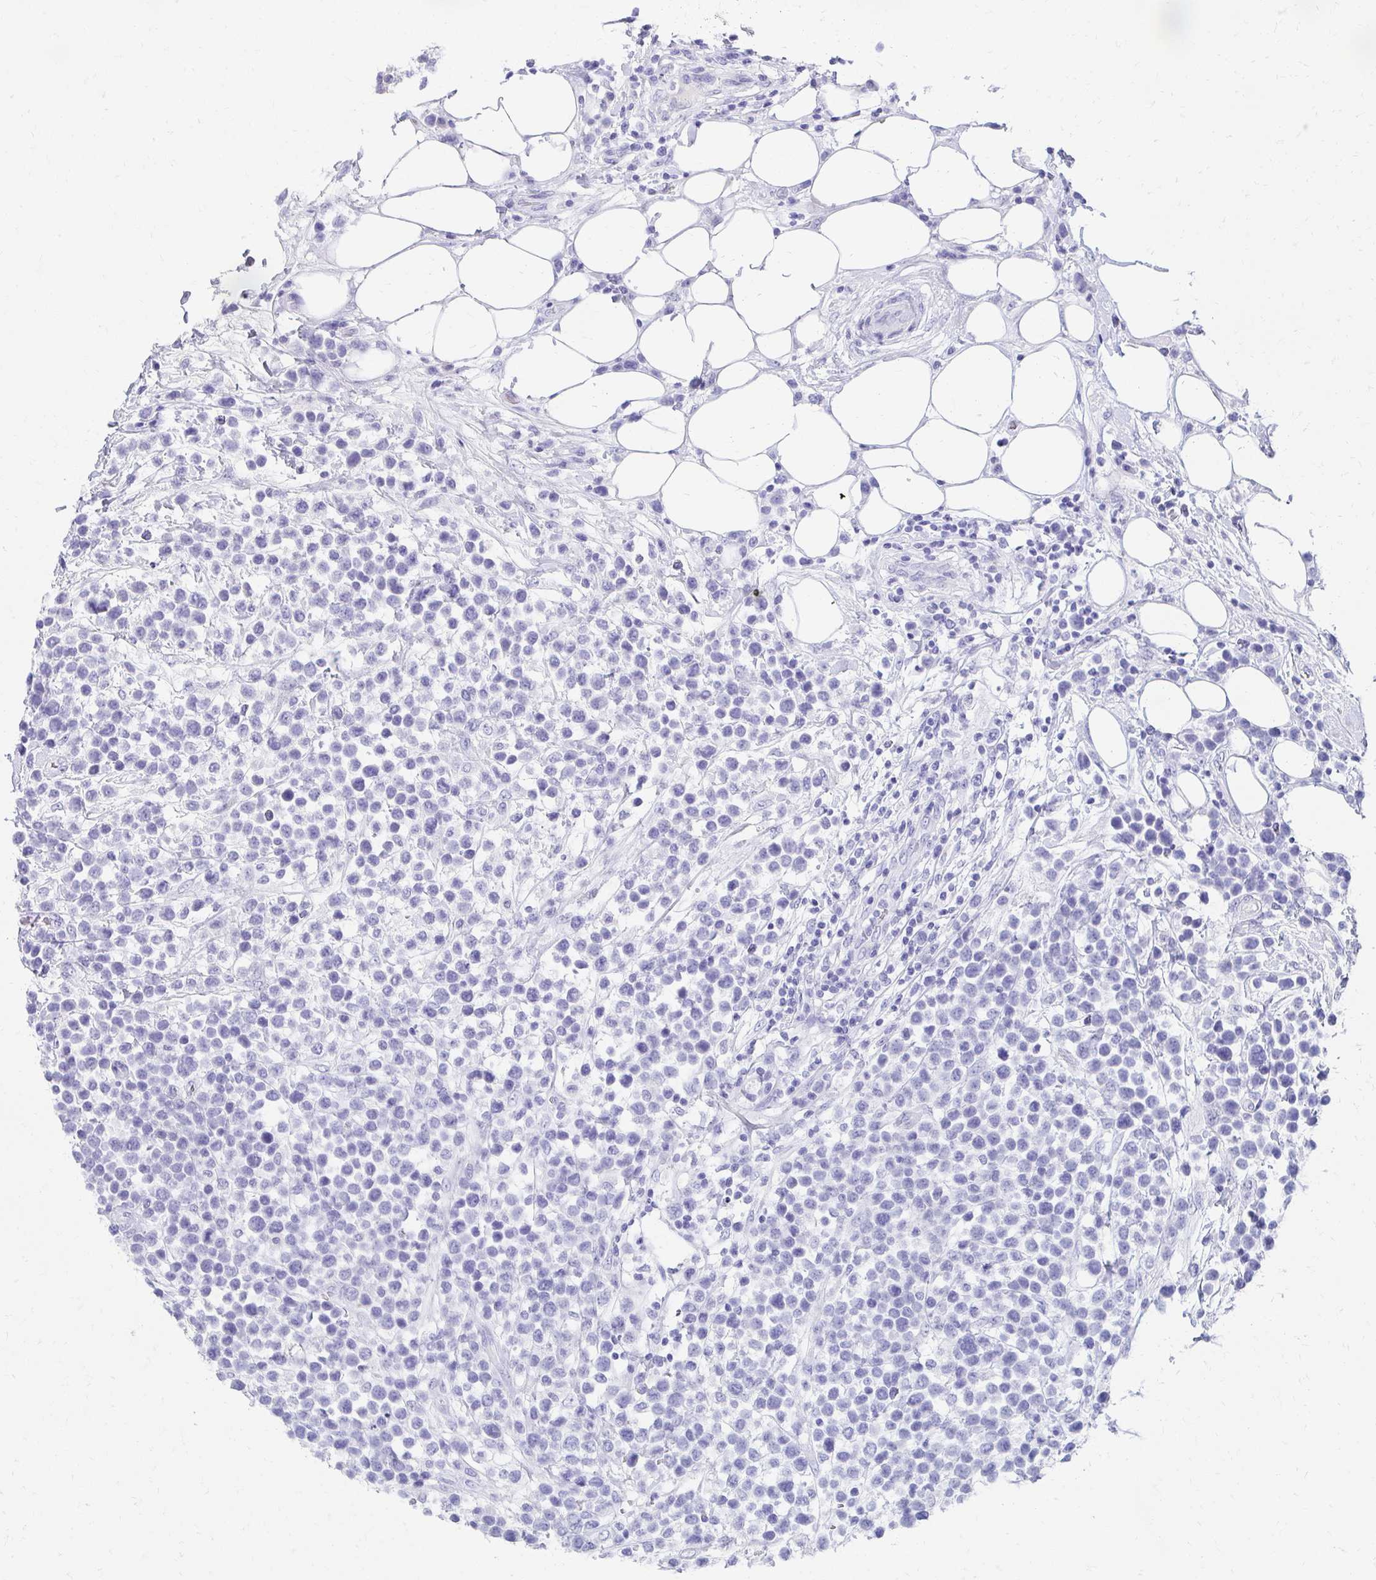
{"staining": {"intensity": "negative", "quantity": "none", "location": "none"}, "tissue": "lymphoma", "cell_type": "Tumor cells", "image_type": "cancer", "snomed": [{"axis": "morphology", "description": "Malignant lymphoma, non-Hodgkin's type, Low grade"}, {"axis": "topography", "description": "Lymph node"}], "caption": "IHC micrograph of low-grade malignant lymphoma, non-Hodgkin's type stained for a protein (brown), which exhibits no expression in tumor cells.", "gene": "SEC14L3", "patient": {"sex": "male", "age": 60}}